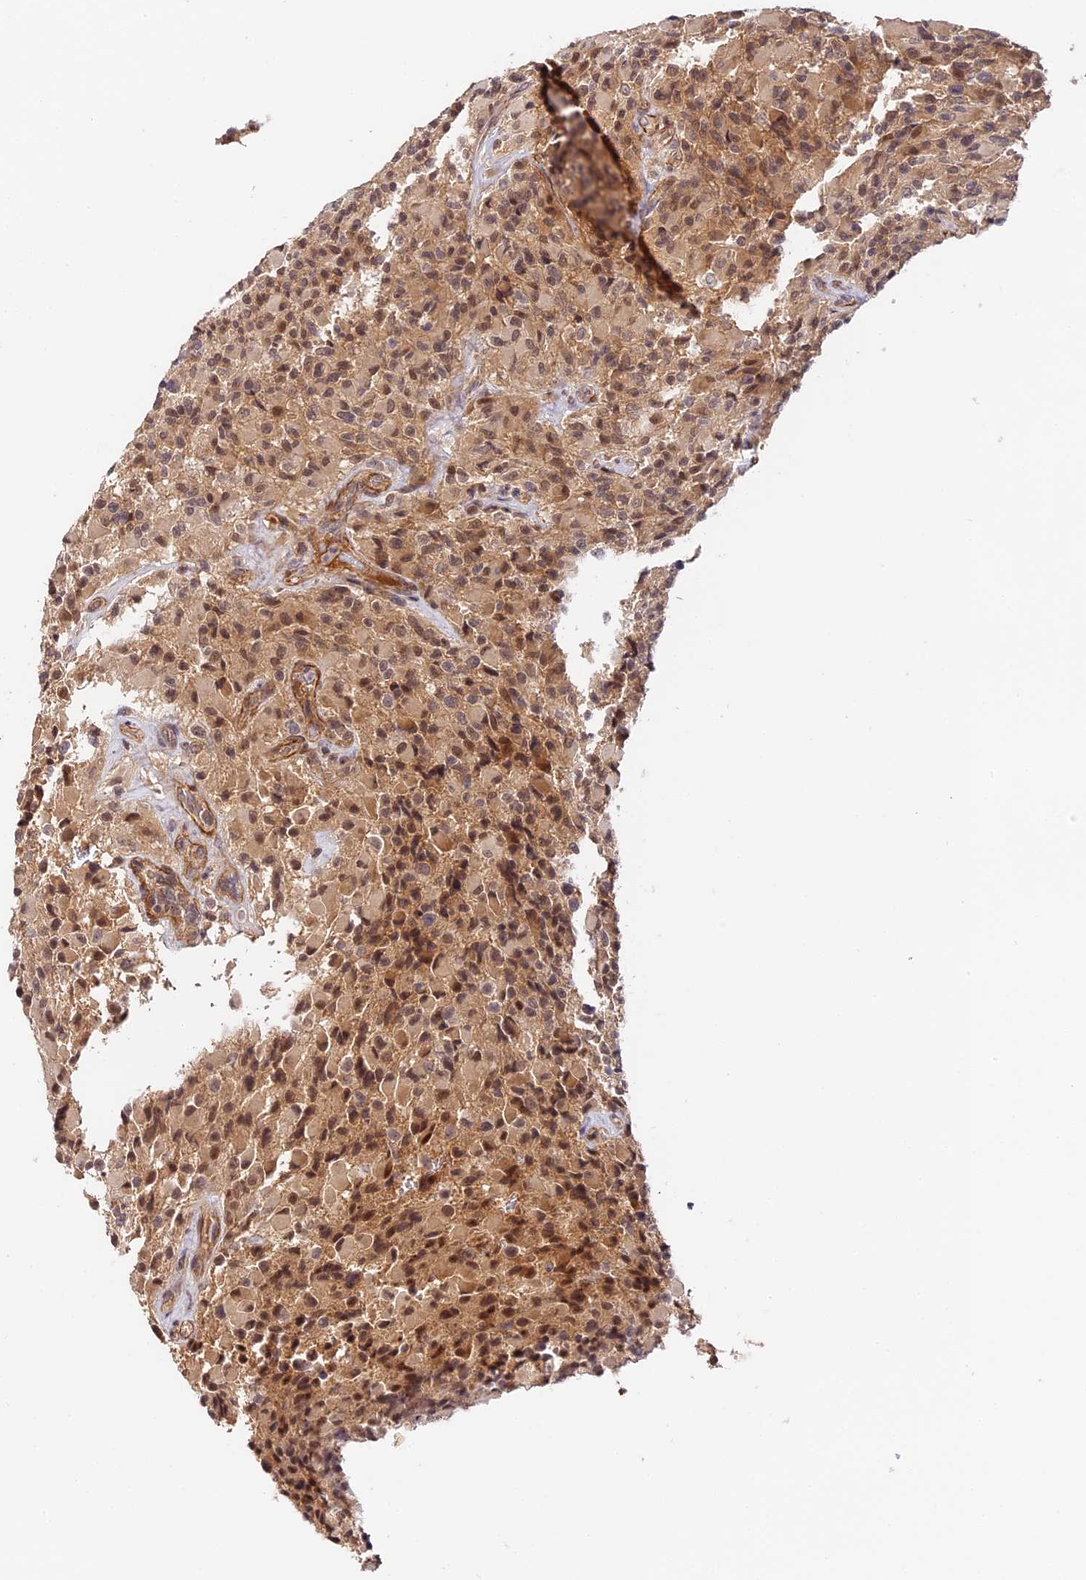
{"staining": {"intensity": "moderate", "quantity": "25%-75%", "location": "nuclear"}, "tissue": "glioma", "cell_type": "Tumor cells", "image_type": "cancer", "snomed": [{"axis": "morphology", "description": "Glioma, malignant, High grade"}, {"axis": "topography", "description": "Brain"}], "caption": "The histopathology image displays a brown stain indicating the presence of a protein in the nuclear of tumor cells in malignant high-grade glioma.", "gene": "IMPACT", "patient": {"sex": "male", "age": 71}}